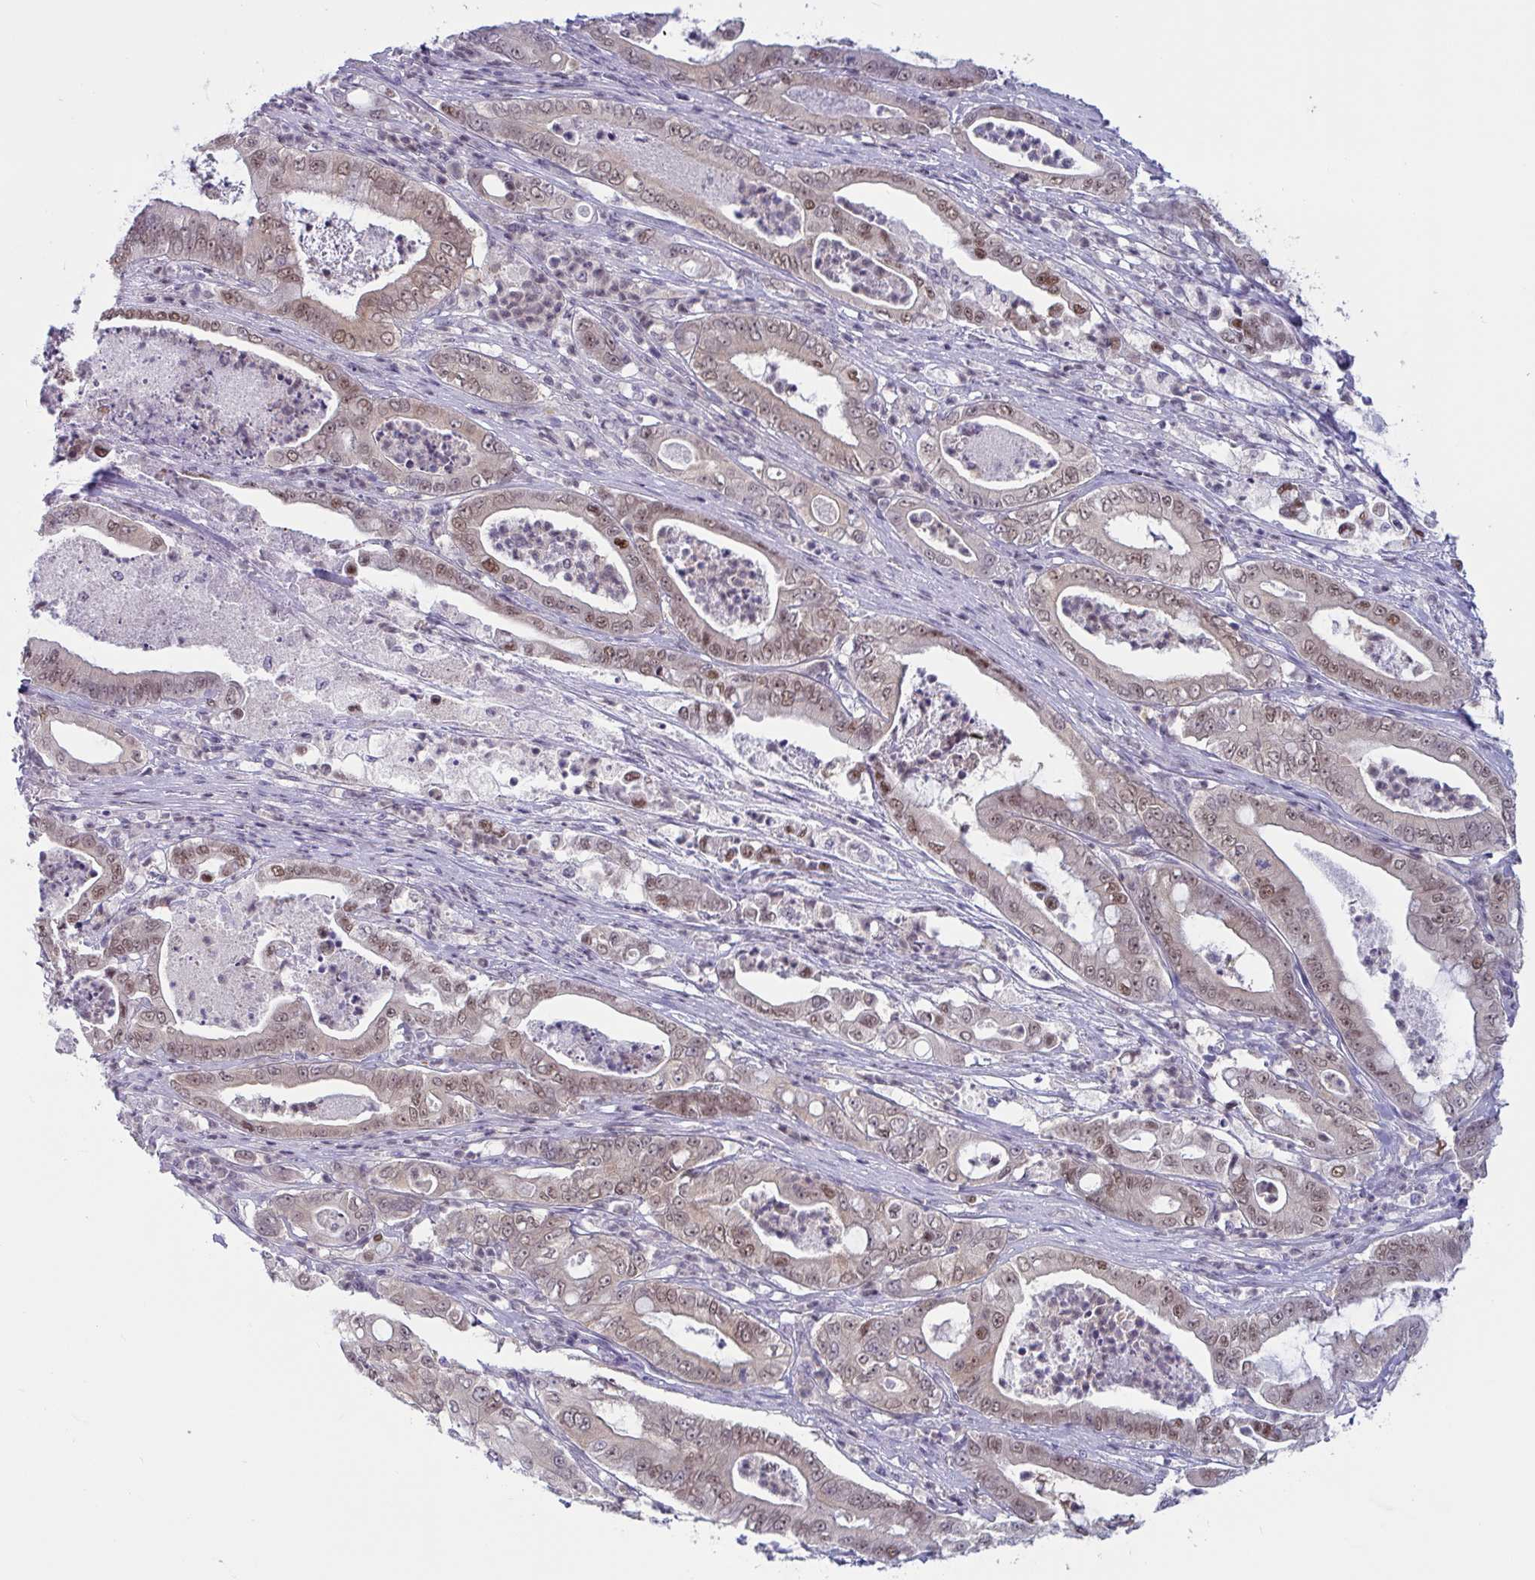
{"staining": {"intensity": "moderate", "quantity": ">75%", "location": "nuclear"}, "tissue": "pancreatic cancer", "cell_type": "Tumor cells", "image_type": "cancer", "snomed": [{"axis": "morphology", "description": "Adenocarcinoma, NOS"}, {"axis": "topography", "description": "Pancreas"}], "caption": "A brown stain shows moderate nuclear staining of a protein in human pancreatic adenocarcinoma tumor cells. Nuclei are stained in blue.", "gene": "TSN", "patient": {"sex": "male", "age": 71}}